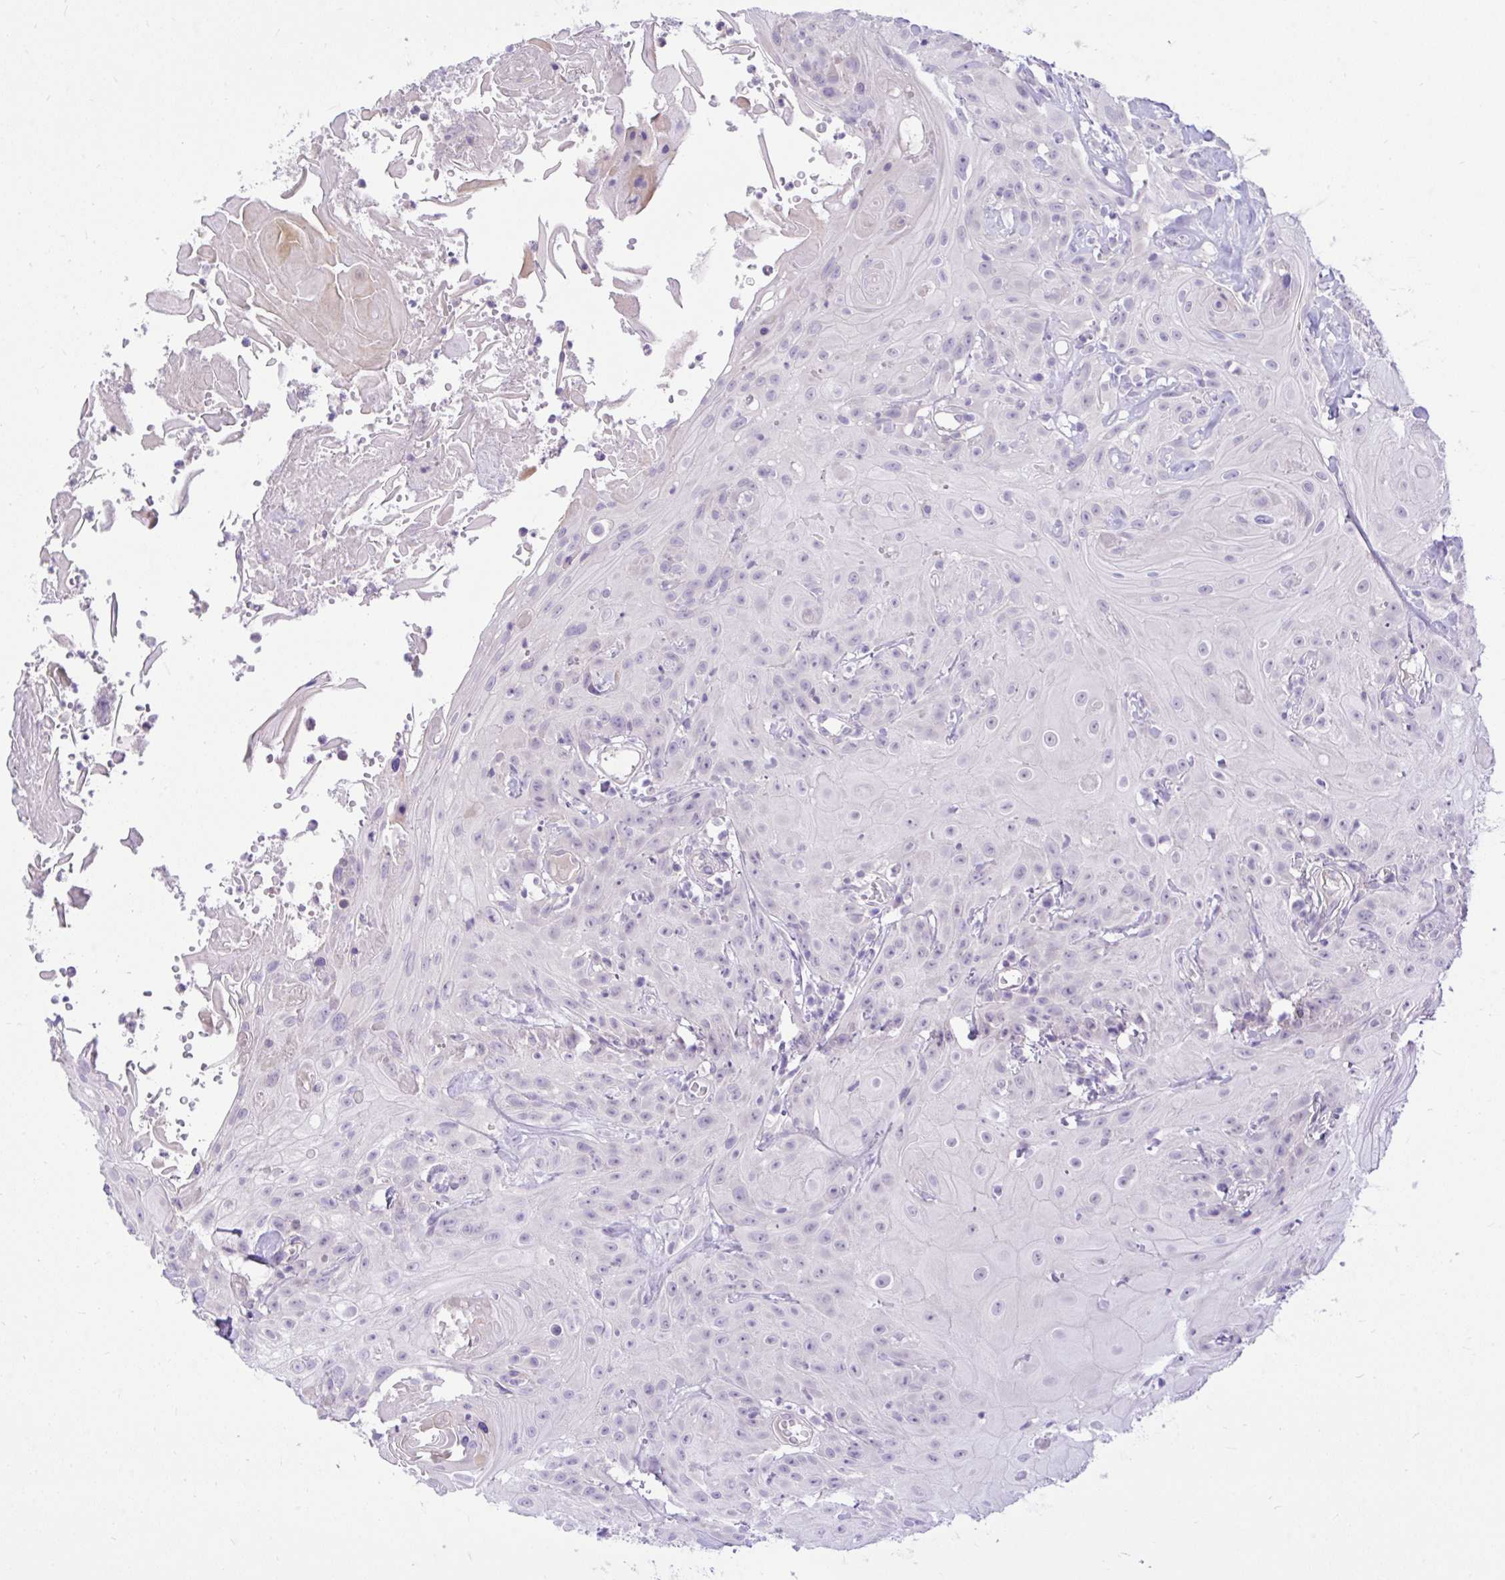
{"staining": {"intensity": "negative", "quantity": "none", "location": "none"}, "tissue": "head and neck cancer", "cell_type": "Tumor cells", "image_type": "cancer", "snomed": [{"axis": "morphology", "description": "Squamous cell carcinoma, NOS"}, {"axis": "topography", "description": "Skin"}, {"axis": "topography", "description": "Head-Neck"}], "caption": "A histopathology image of head and neck cancer (squamous cell carcinoma) stained for a protein demonstrates no brown staining in tumor cells. Nuclei are stained in blue.", "gene": "ZNF101", "patient": {"sex": "male", "age": 80}}